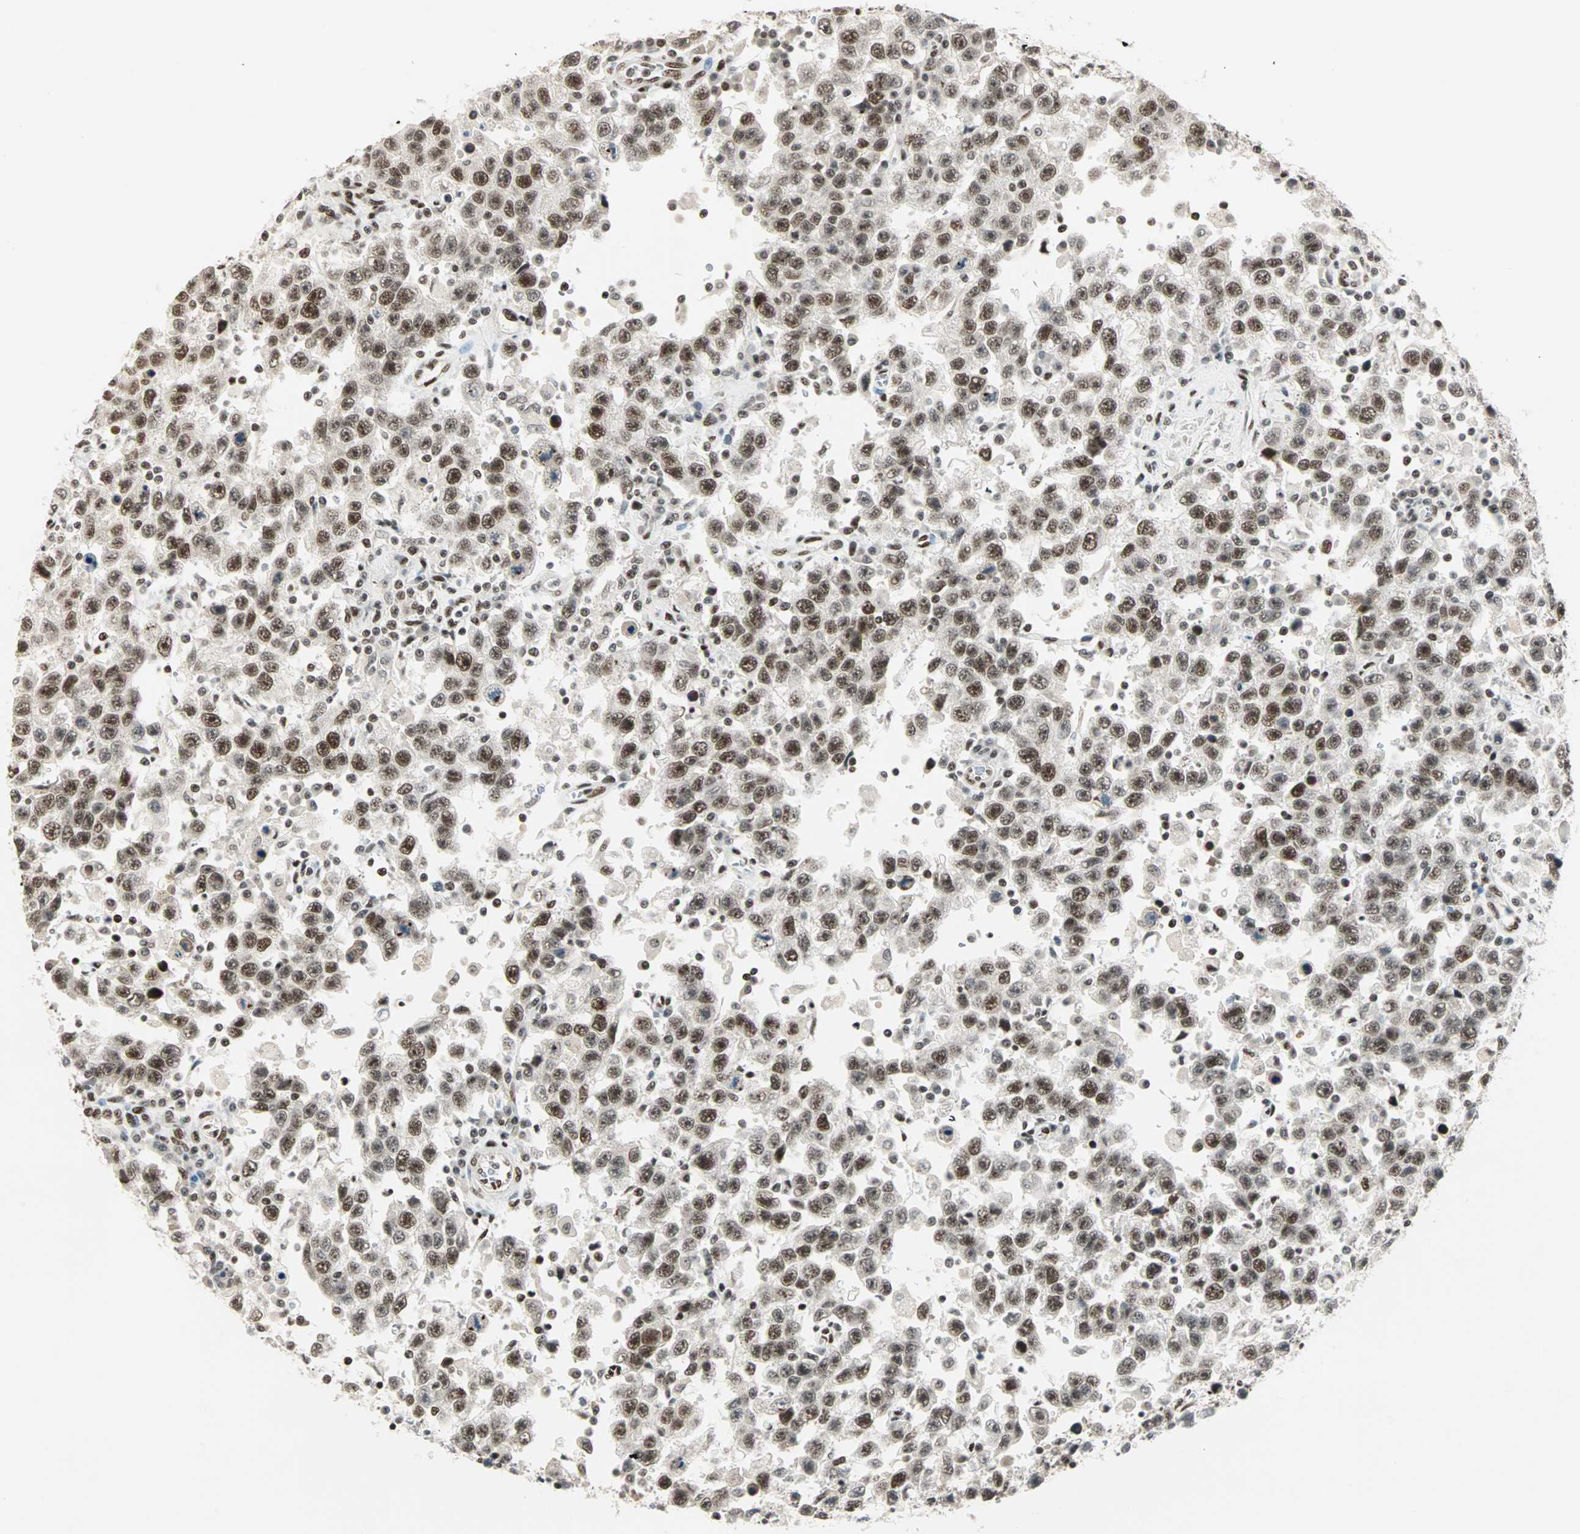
{"staining": {"intensity": "strong", "quantity": ">75%", "location": "nuclear"}, "tissue": "testis cancer", "cell_type": "Tumor cells", "image_type": "cancer", "snomed": [{"axis": "morphology", "description": "Seminoma, NOS"}, {"axis": "topography", "description": "Testis"}], "caption": "There is high levels of strong nuclear expression in tumor cells of seminoma (testis), as demonstrated by immunohistochemical staining (brown color).", "gene": "BLM", "patient": {"sex": "male", "age": 41}}